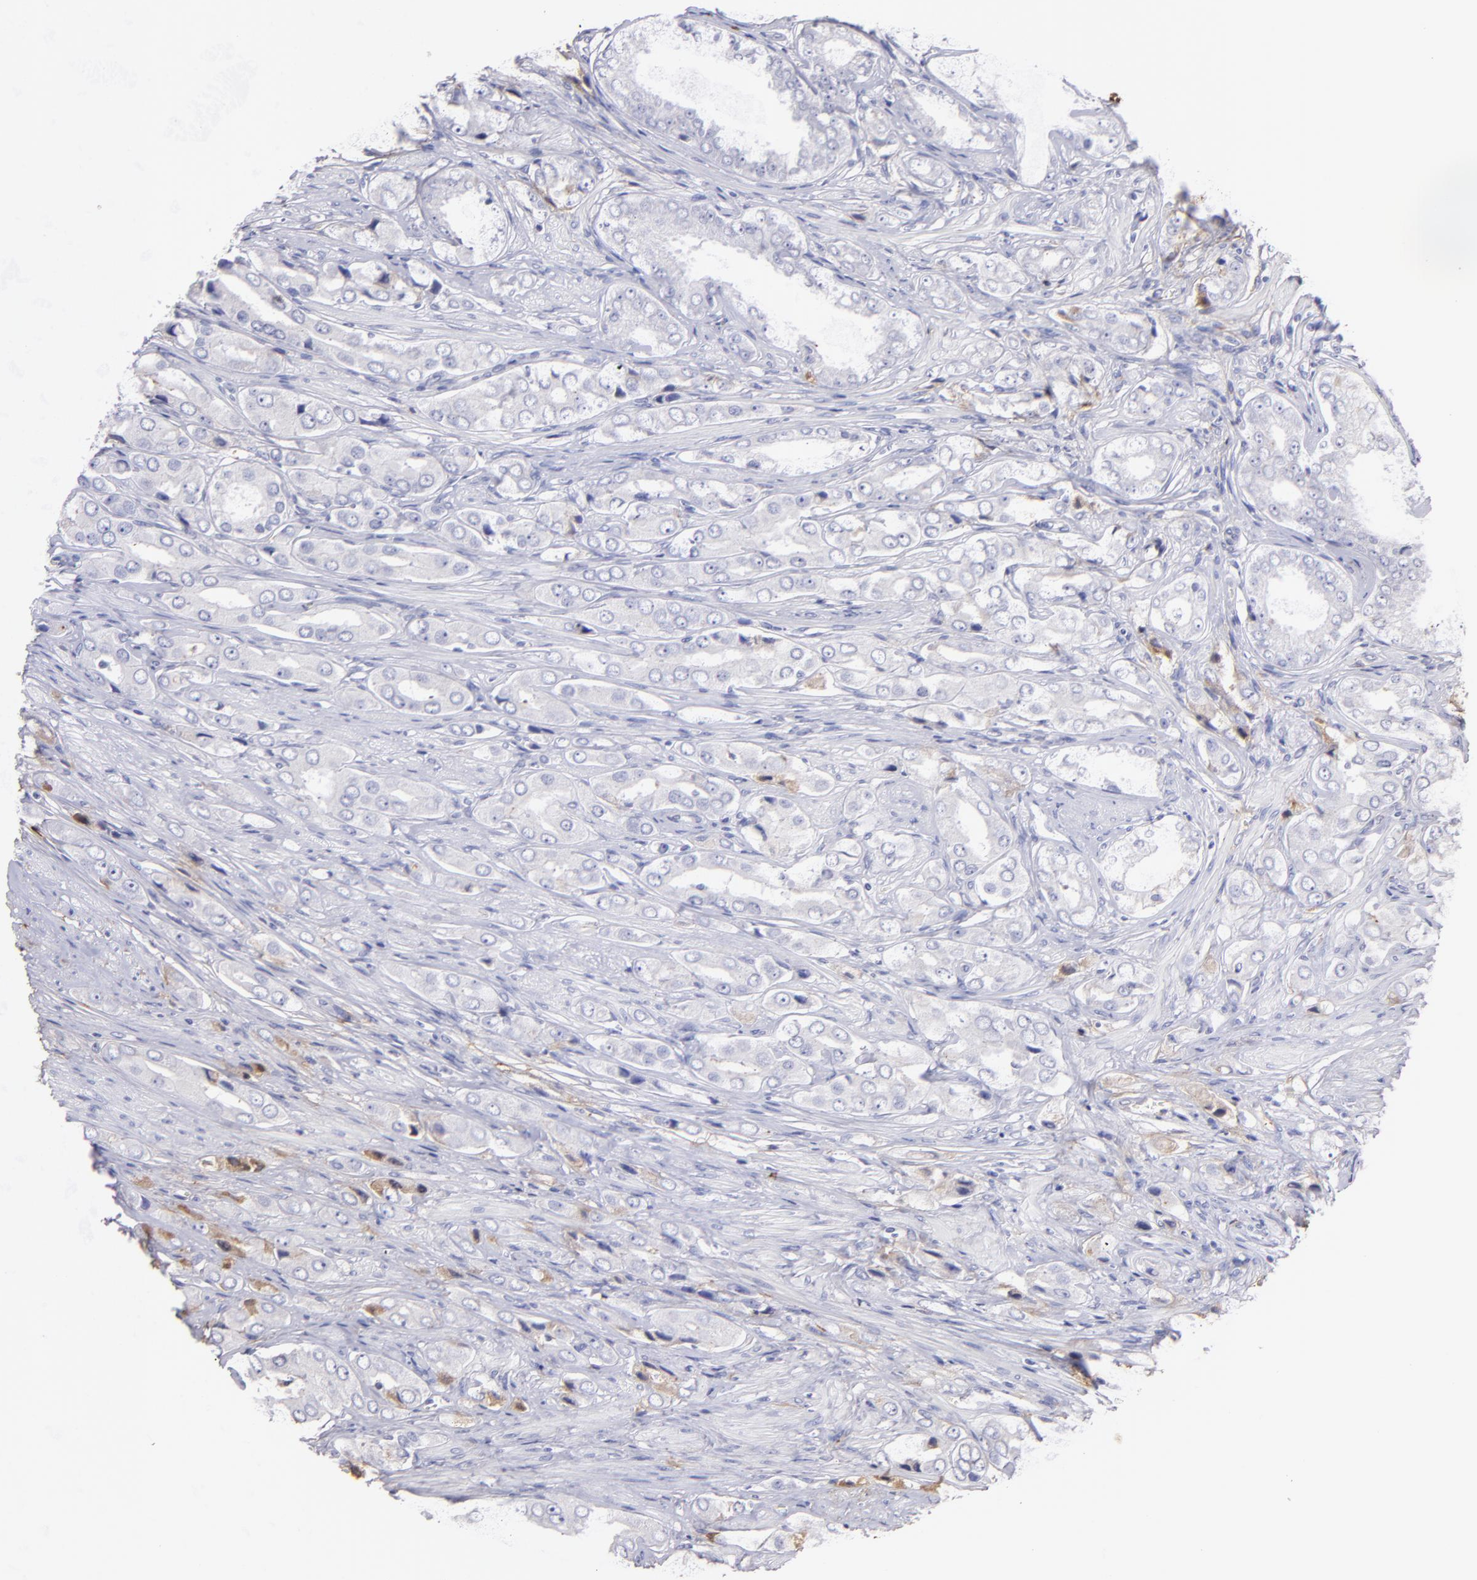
{"staining": {"intensity": "strong", "quantity": "<25%", "location": "cytoplasmic/membranous"}, "tissue": "prostate cancer", "cell_type": "Tumor cells", "image_type": "cancer", "snomed": [{"axis": "morphology", "description": "Adenocarcinoma, Medium grade"}, {"axis": "topography", "description": "Prostate"}], "caption": "Adenocarcinoma (medium-grade) (prostate) tissue shows strong cytoplasmic/membranous positivity in about <25% of tumor cells", "gene": "FGB", "patient": {"sex": "male", "age": 53}}